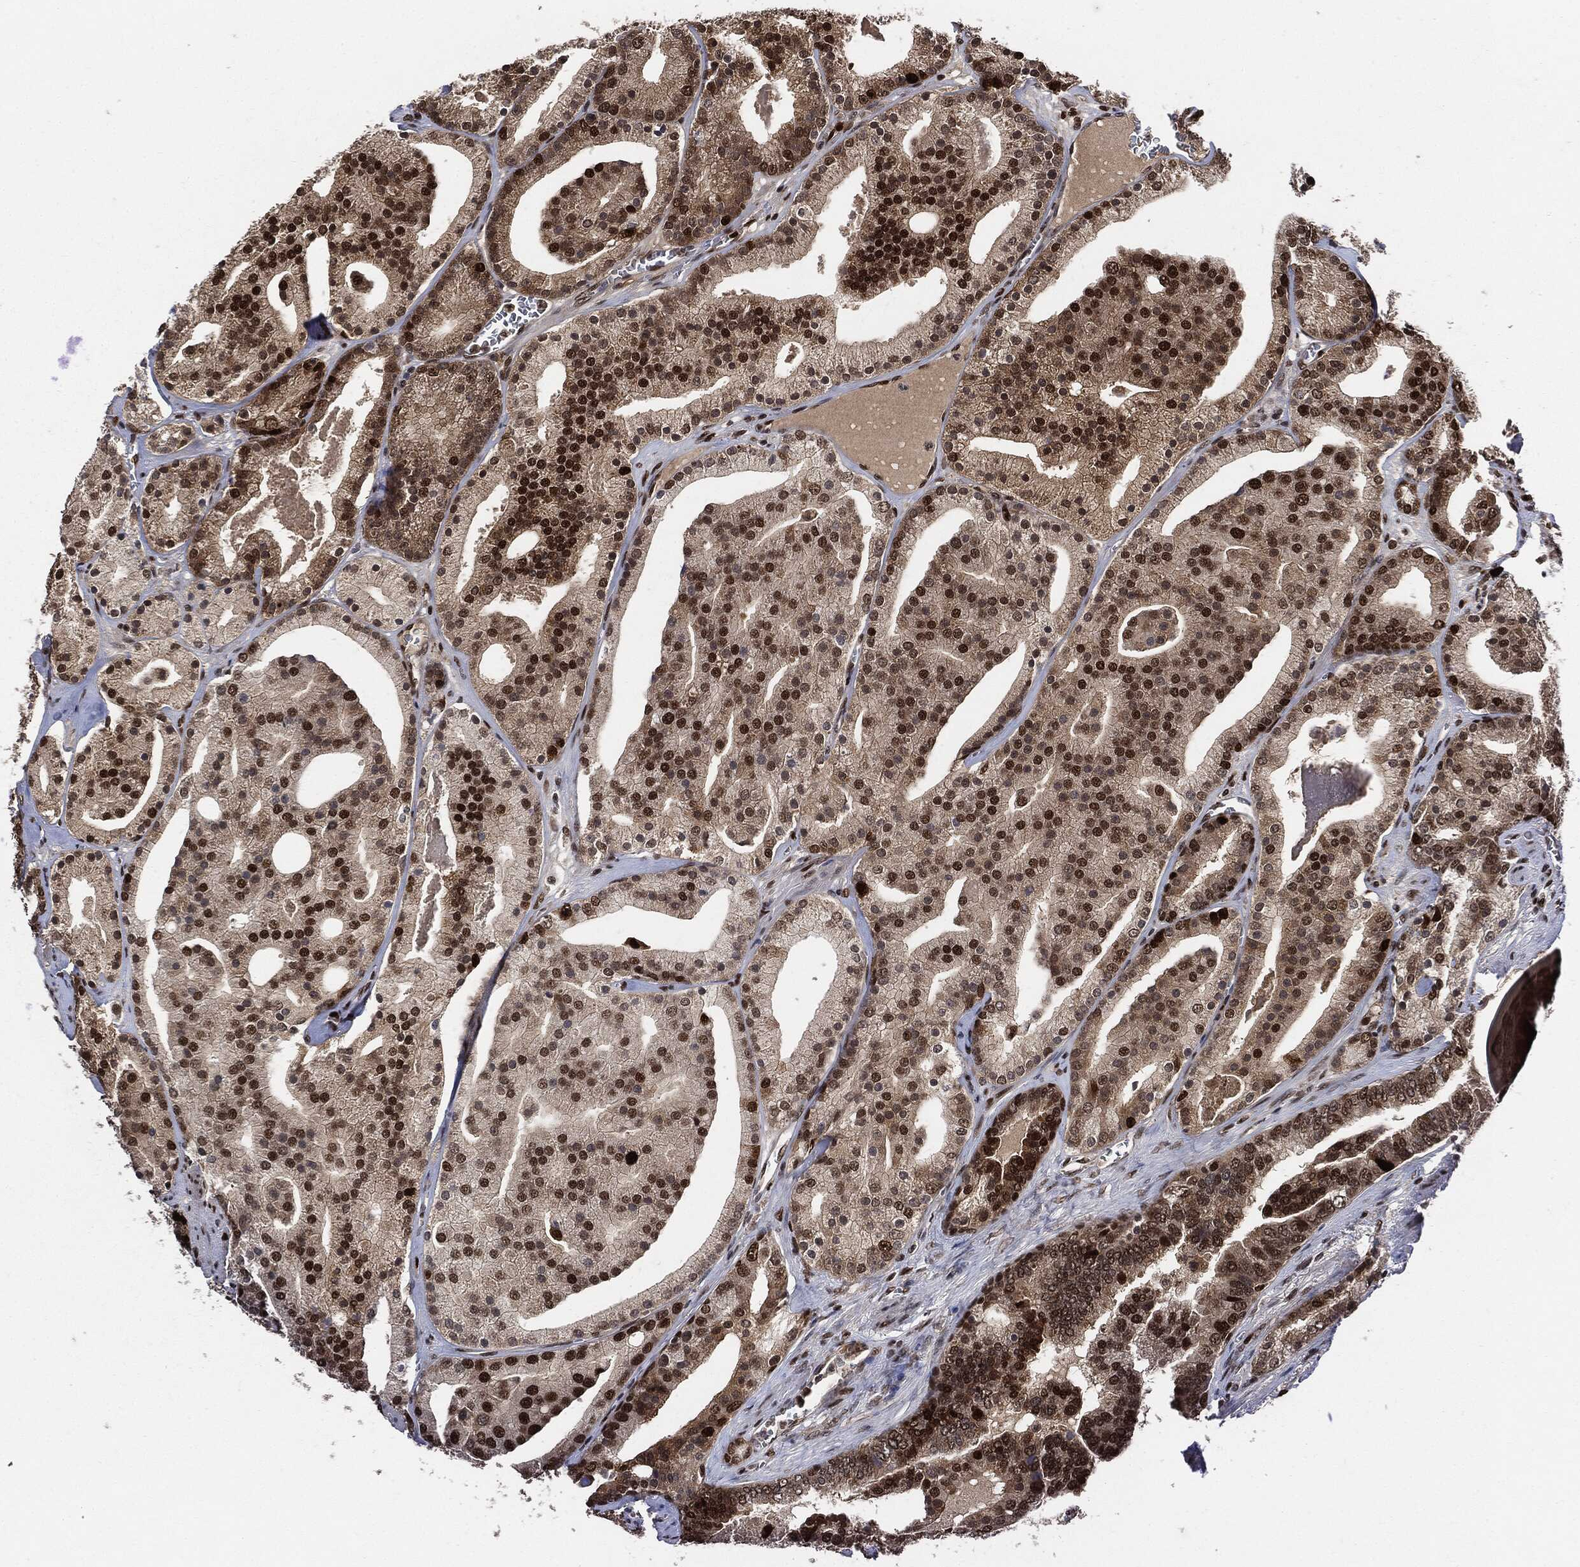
{"staining": {"intensity": "strong", "quantity": "25%-75%", "location": "nuclear"}, "tissue": "prostate cancer", "cell_type": "Tumor cells", "image_type": "cancer", "snomed": [{"axis": "morphology", "description": "Adenocarcinoma, NOS"}, {"axis": "topography", "description": "Prostate"}], "caption": "Immunohistochemical staining of human prostate cancer shows high levels of strong nuclear expression in approximately 25%-75% of tumor cells.", "gene": "PCNA", "patient": {"sex": "male", "age": 69}}